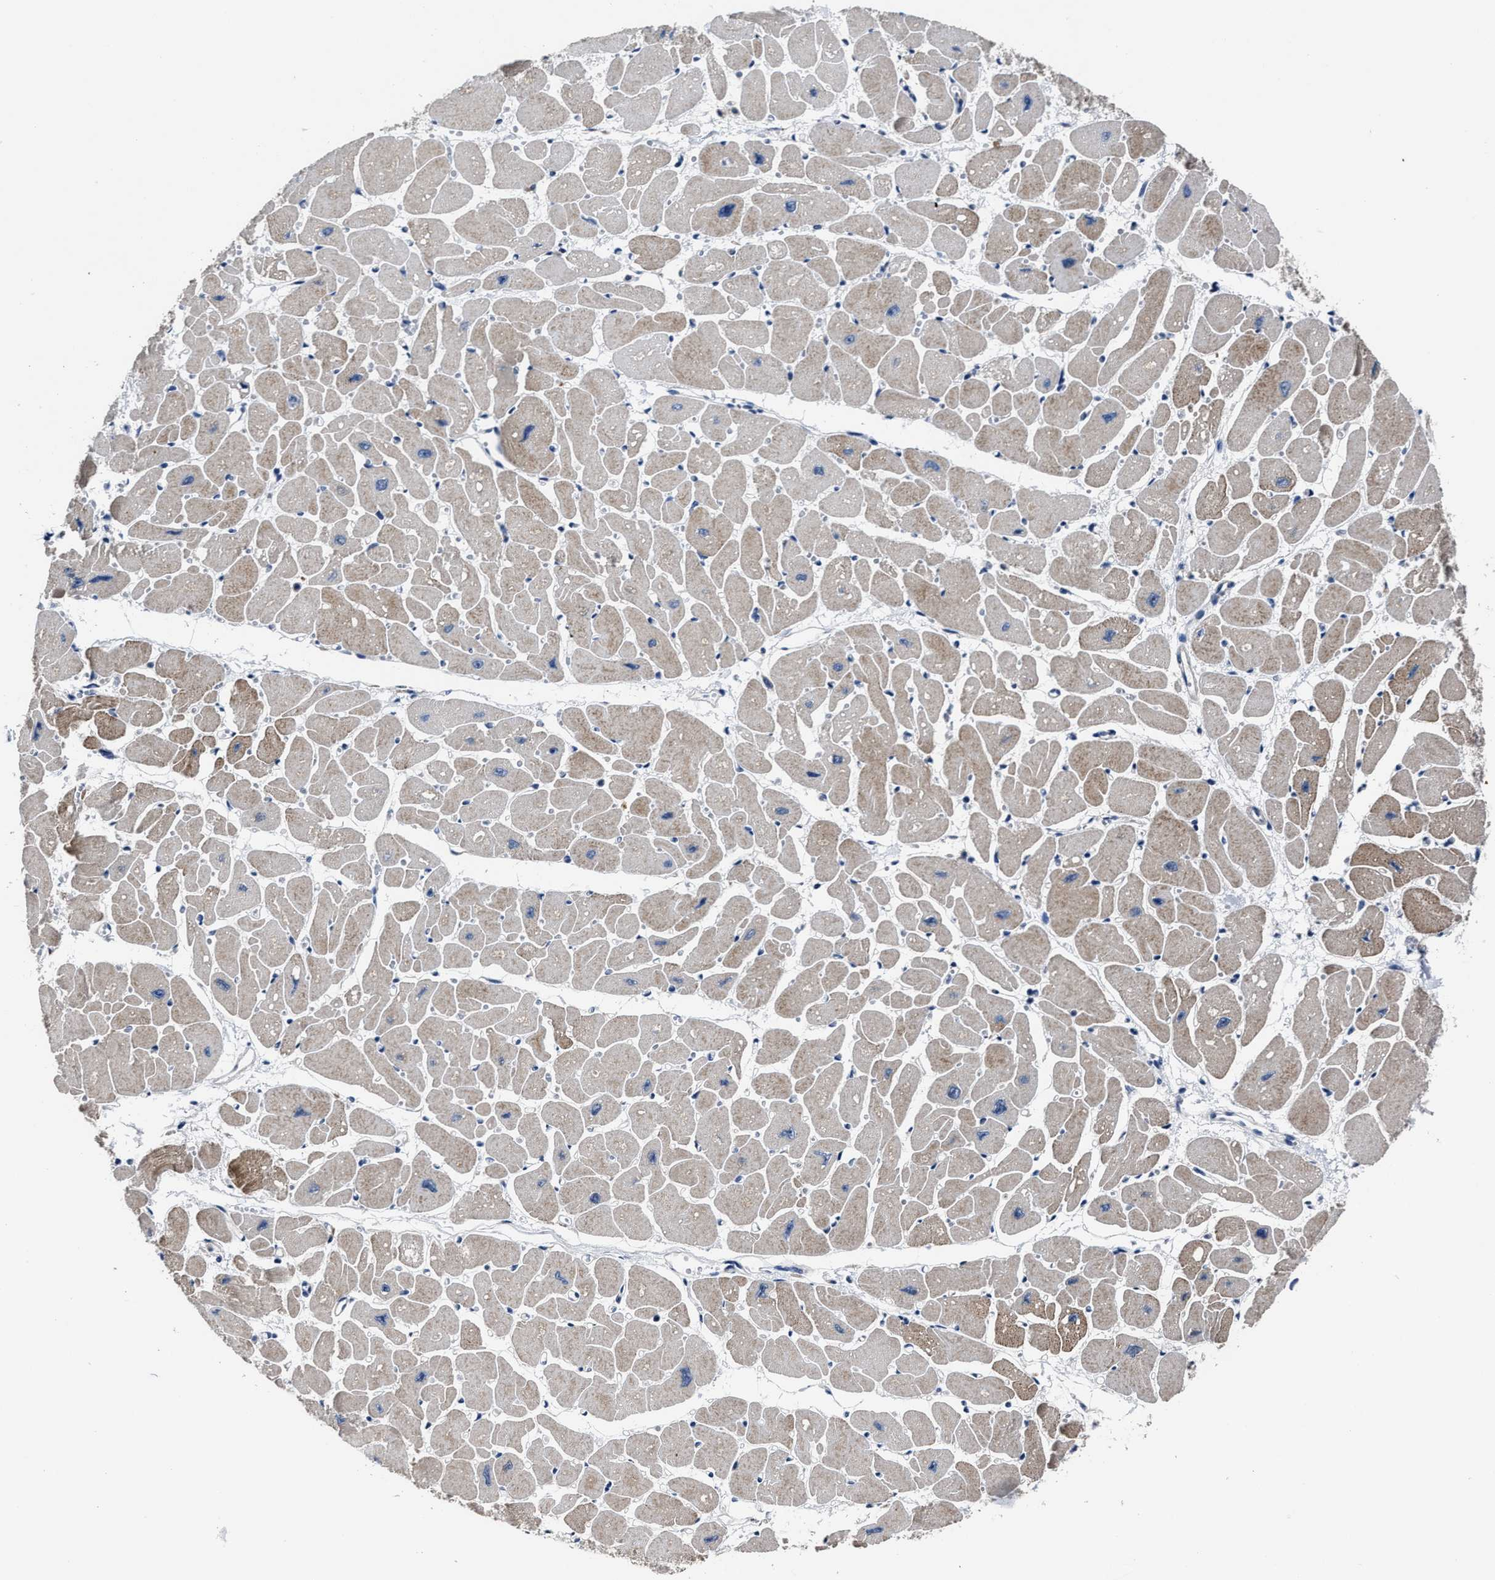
{"staining": {"intensity": "moderate", "quantity": ">75%", "location": "cytoplasmic/membranous"}, "tissue": "heart muscle", "cell_type": "Cardiomyocytes", "image_type": "normal", "snomed": [{"axis": "morphology", "description": "Normal tissue, NOS"}, {"axis": "topography", "description": "Heart"}], "caption": "The micrograph demonstrates a brown stain indicating the presence of a protein in the cytoplasmic/membranous of cardiomyocytes in heart muscle.", "gene": "RSBN1L", "patient": {"sex": "female", "age": 54}}